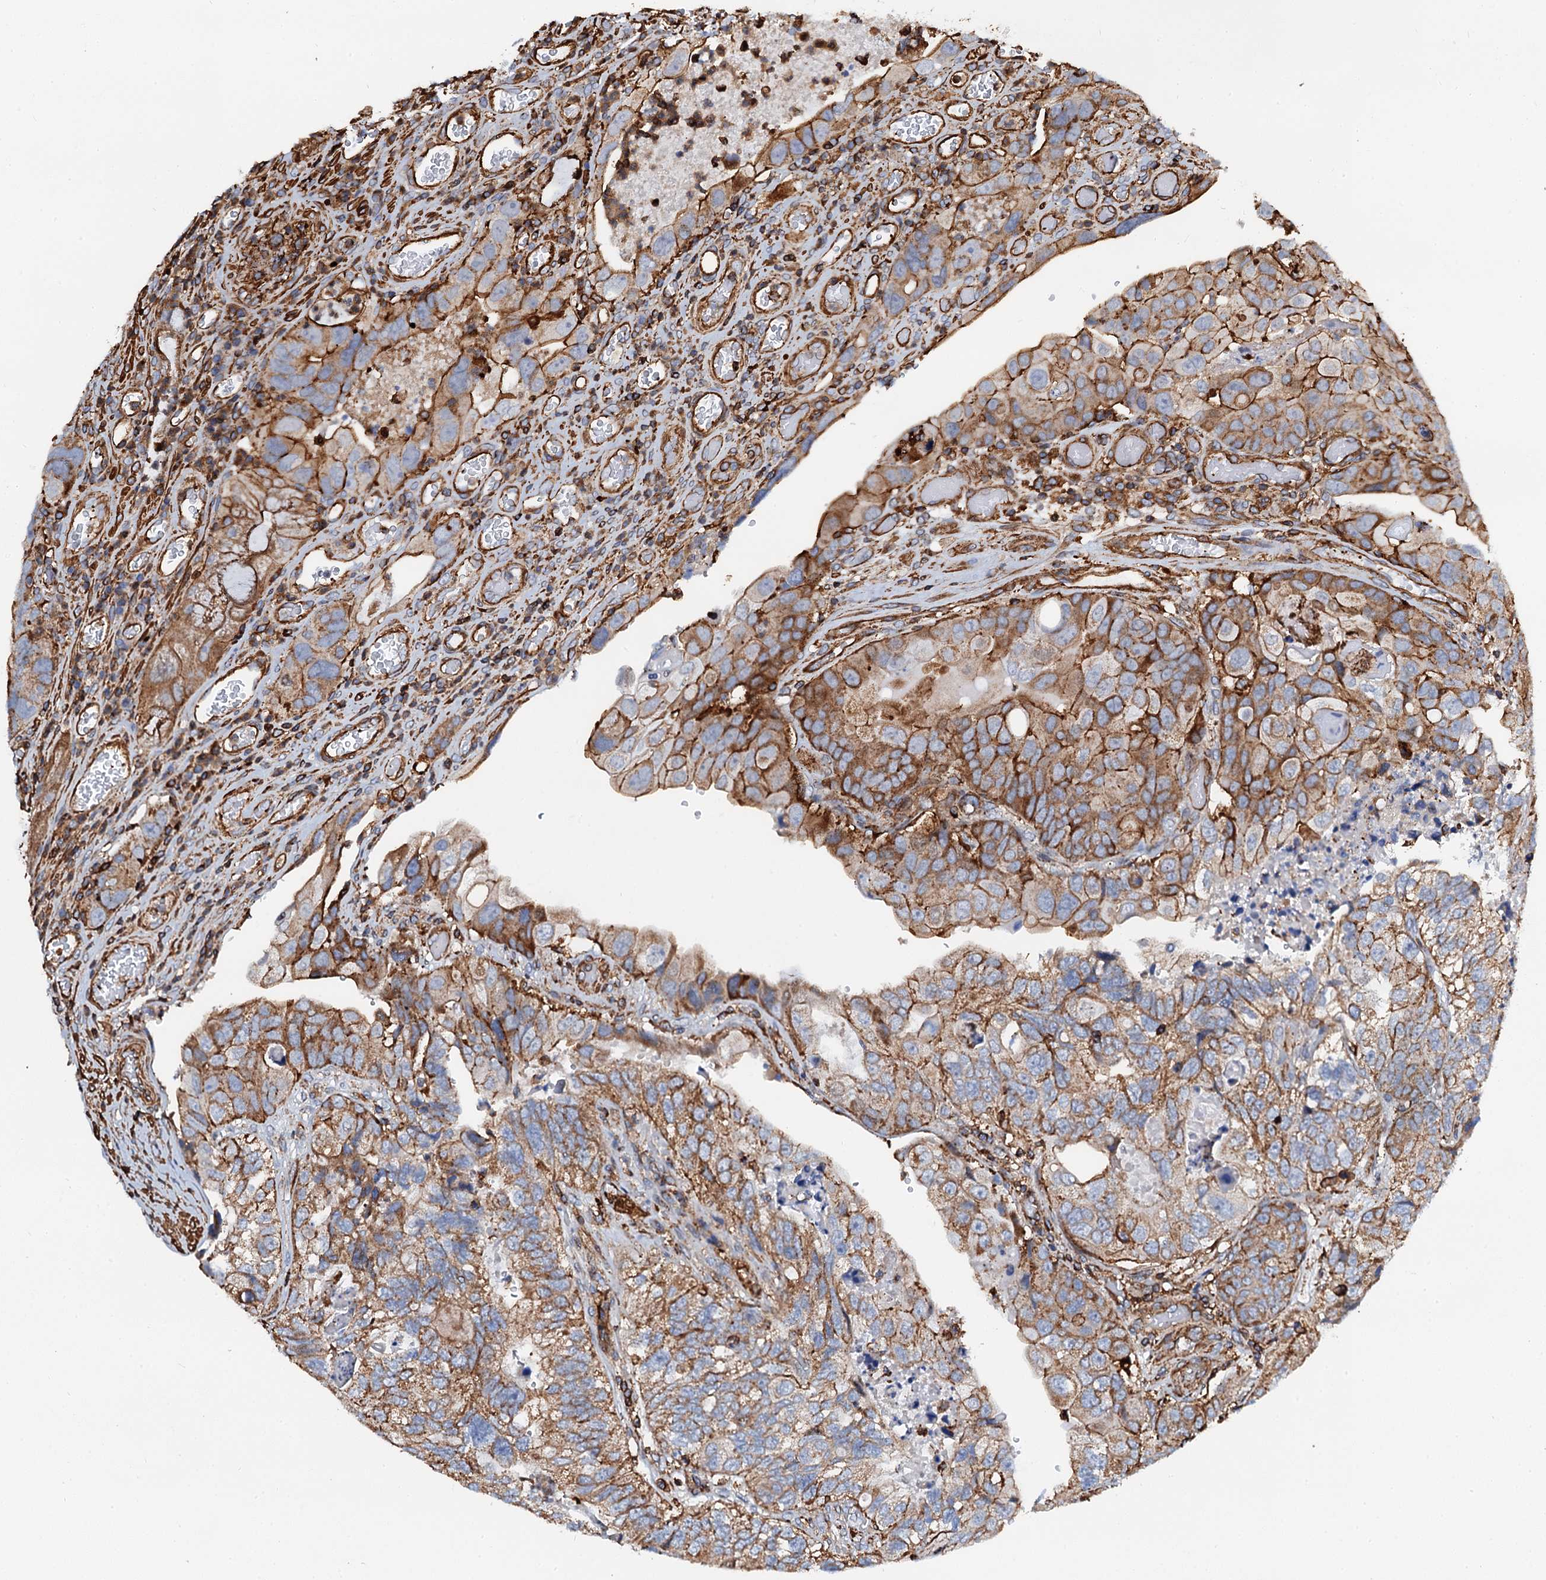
{"staining": {"intensity": "moderate", "quantity": ">75%", "location": "cytoplasmic/membranous"}, "tissue": "colorectal cancer", "cell_type": "Tumor cells", "image_type": "cancer", "snomed": [{"axis": "morphology", "description": "Adenocarcinoma, NOS"}, {"axis": "topography", "description": "Rectum"}], "caption": "This micrograph displays immunohistochemistry staining of human colorectal adenocarcinoma, with medium moderate cytoplasmic/membranous expression in about >75% of tumor cells.", "gene": "INTS10", "patient": {"sex": "male", "age": 63}}